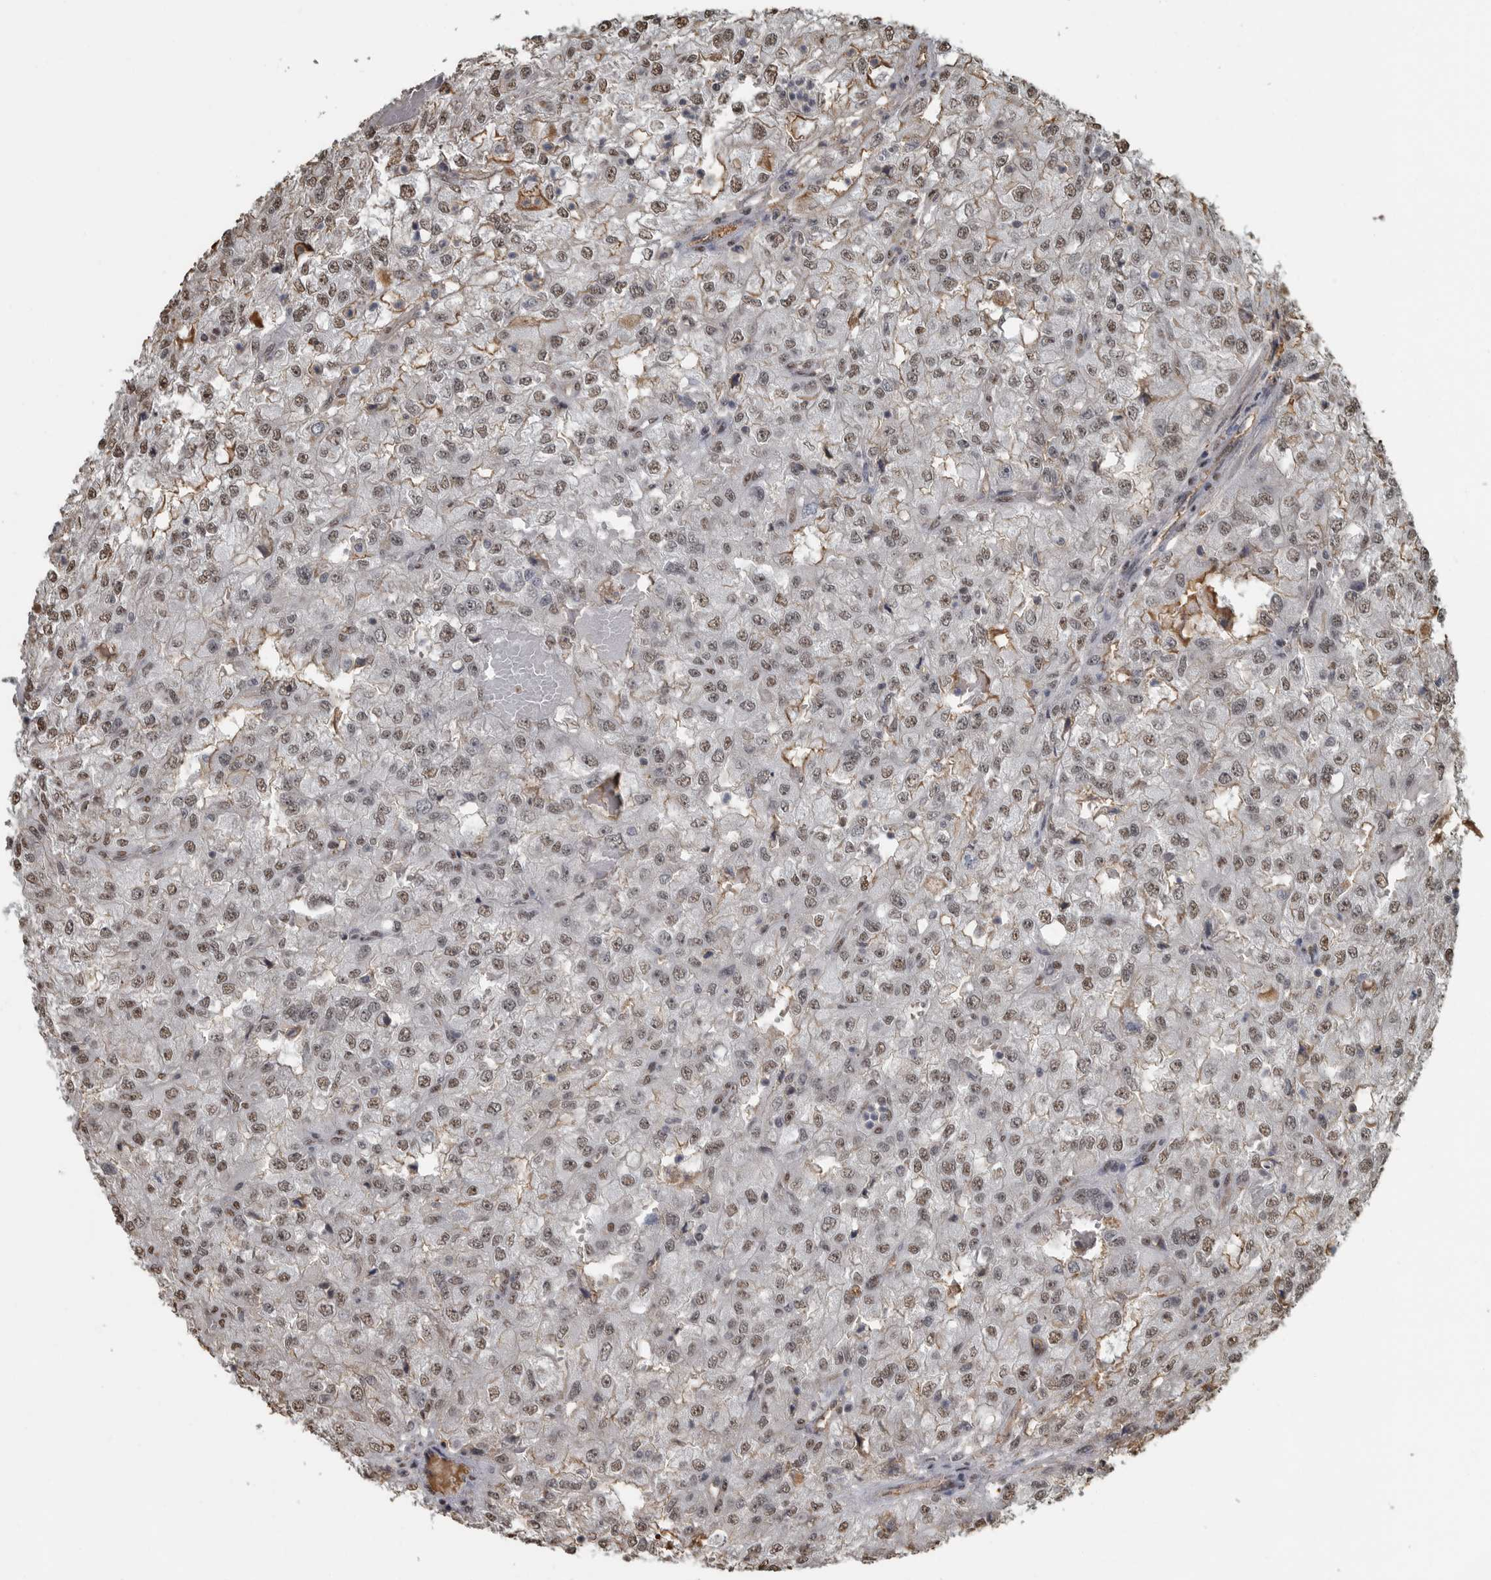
{"staining": {"intensity": "weak", "quantity": ">75%", "location": "nuclear"}, "tissue": "renal cancer", "cell_type": "Tumor cells", "image_type": "cancer", "snomed": [{"axis": "morphology", "description": "Adenocarcinoma, NOS"}, {"axis": "topography", "description": "Kidney"}], "caption": "Immunohistochemical staining of renal adenocarcinoma exhibits low levels of weak nuclear positivity in about >75% of tumor cells.", "gene": "TGS1", "patient": {"sex": "female", "age": 54}}